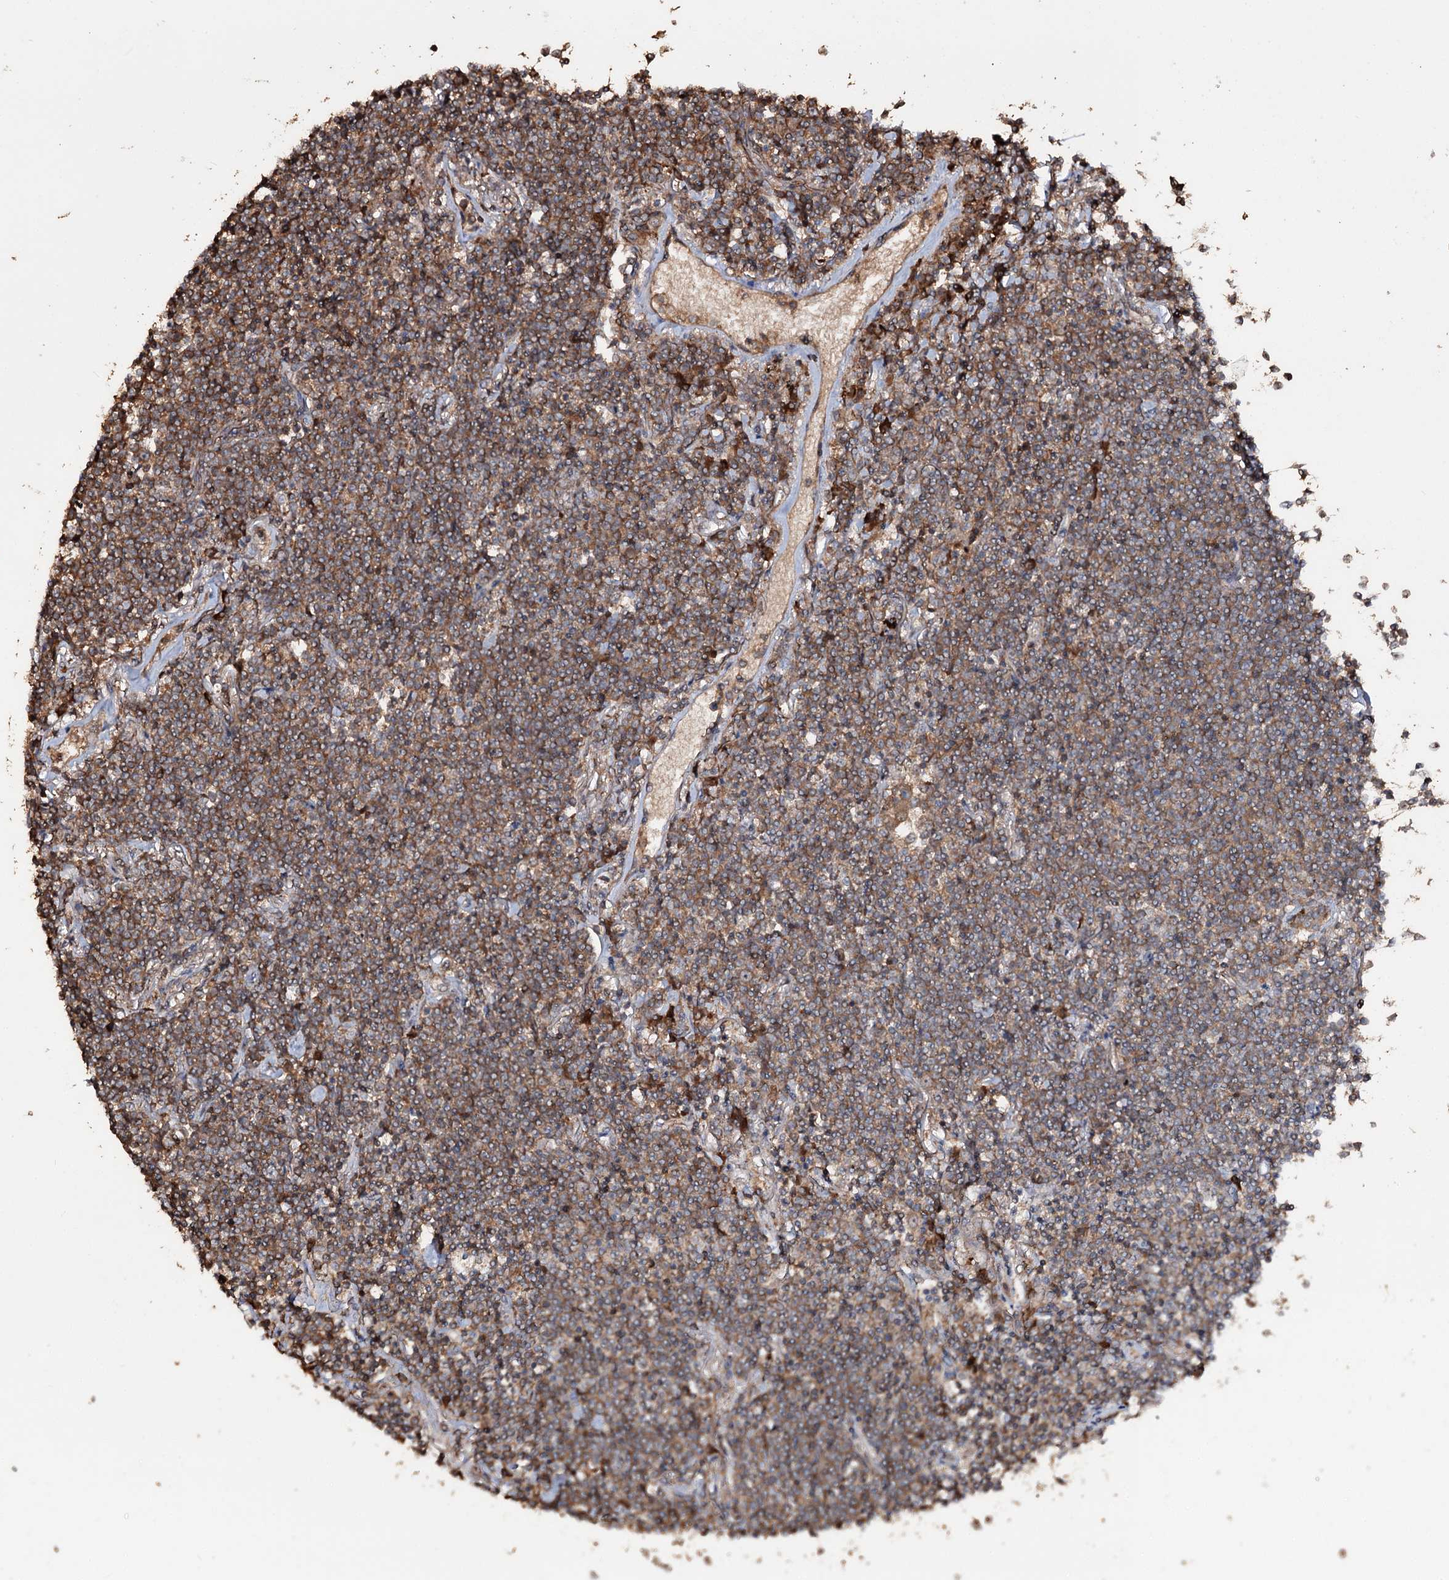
{"staining": {"intensity": "moderate", "quantity": "25%-75%", "location": "cytoplasmic/membranous"}, "tissue": "lymphoma", "cell_type": "Tumor cells", "image_type": "cancer", "snomed": [{"axis": "morphology", "description": "Malignant lymphoma, non-Hodgkin's type, Low grade"}, {"axis": "topography", "description": "Lung"}], "caption": "A photomicrograph showing moderate cytoplasmic/membranous staining in approximately 25%-75% of tumor cells in low-grade malignant lymphoma, non-Hodgkin's type, as visualized by brown immunohistochemical staining.", "gene": "FAM53B", "patient": {"sex": "female", "age": 71}}